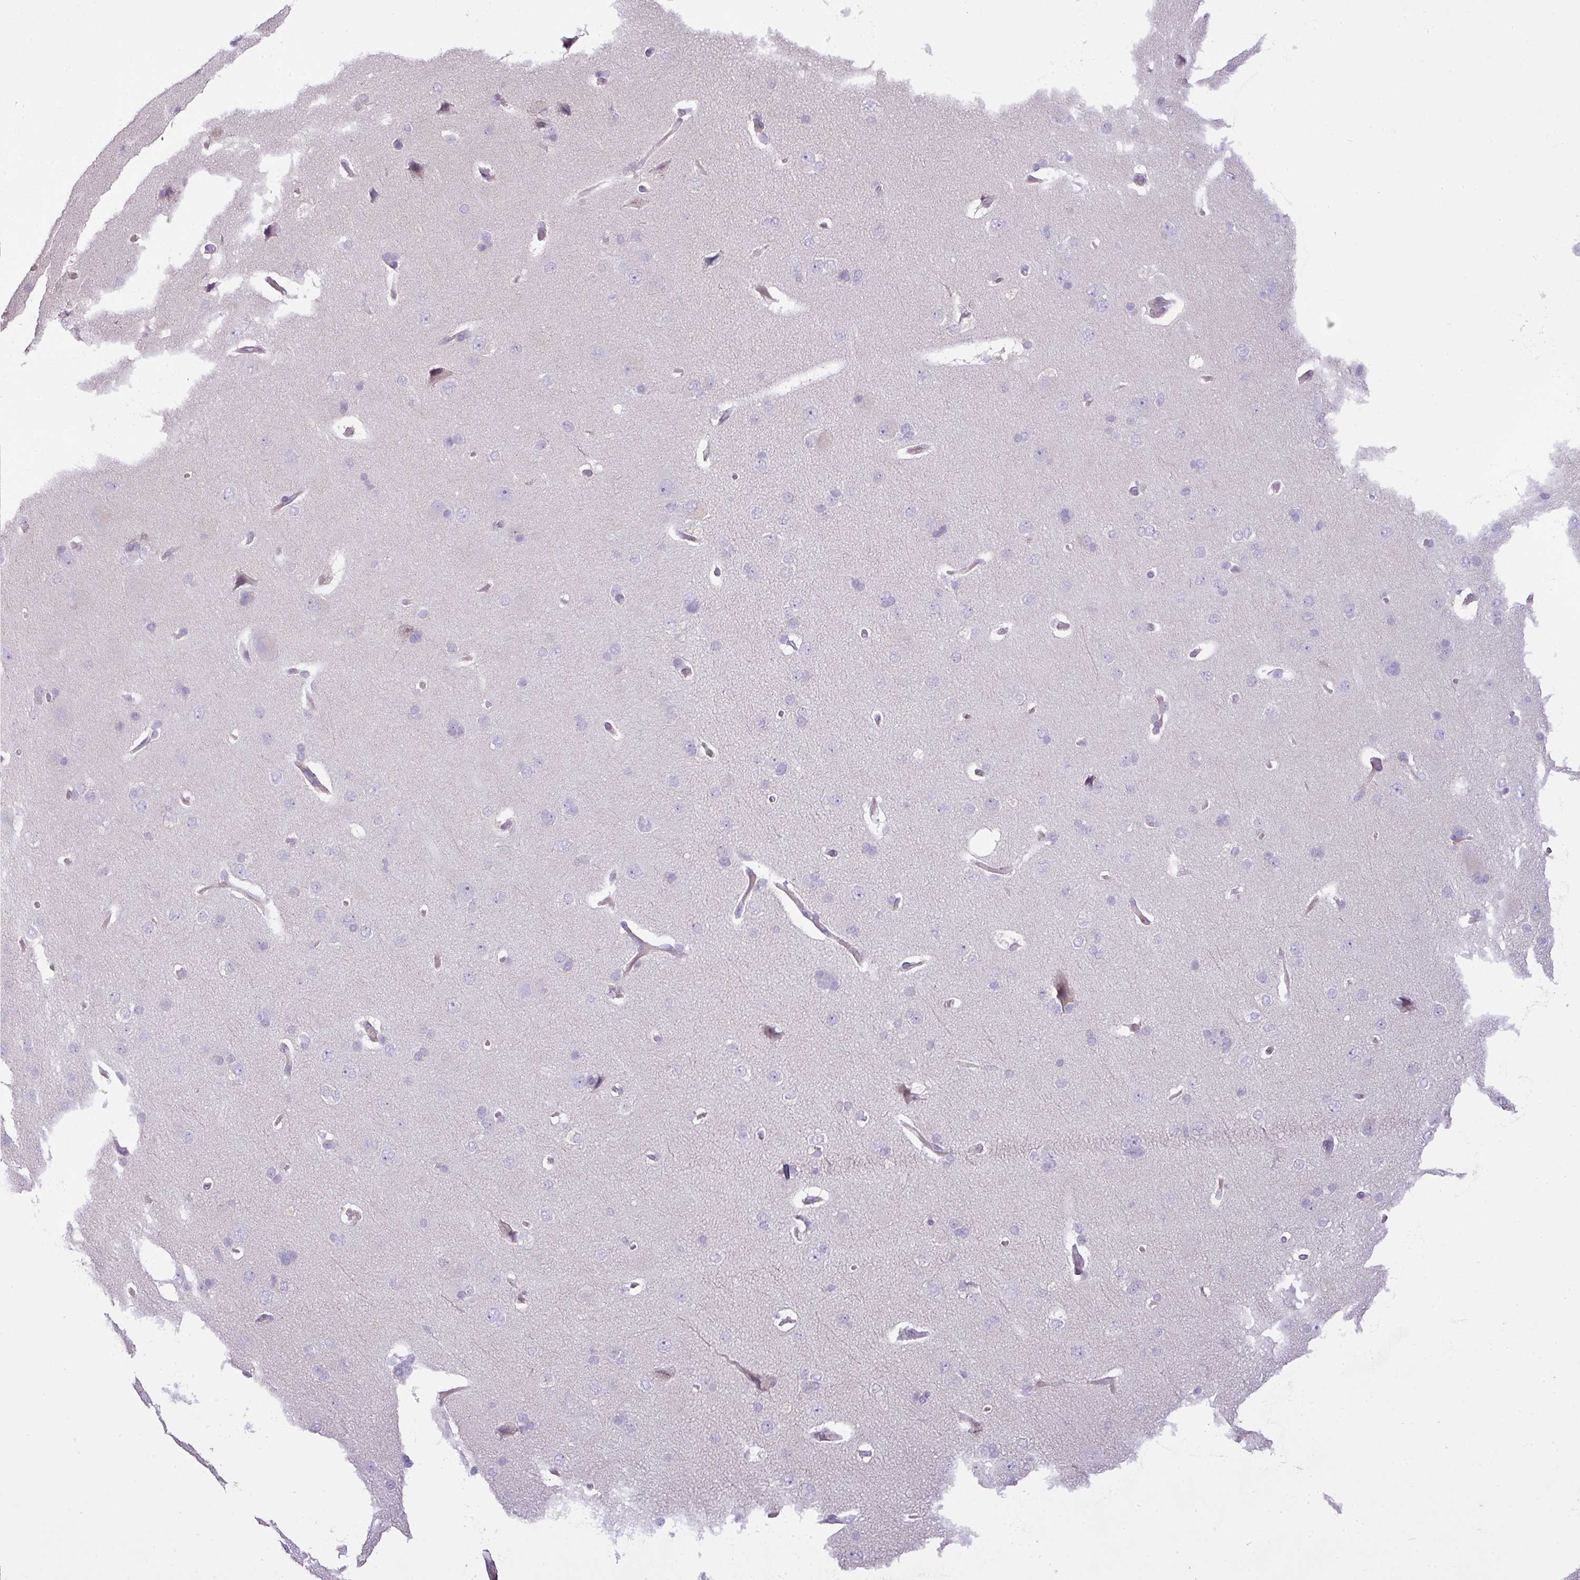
{"staining": {"intensity": "negative", "quantity": "none", "location": "none"}, "tissue": "cerebral cortex", "cell_type": "Endothelial cells", "image_type": "normal", "snomed": [{"axis": "morphology", "description": "Normal tissue, NOS"}, {"axis": "topography", "description": "Cerebral cortex"}], "caption": "The photomicrograph demonstrates no staining of endothelial cells in benign cerebral cortex.", "gene": "HOXC13", "patient": {"sex": "male", "age": 62}}